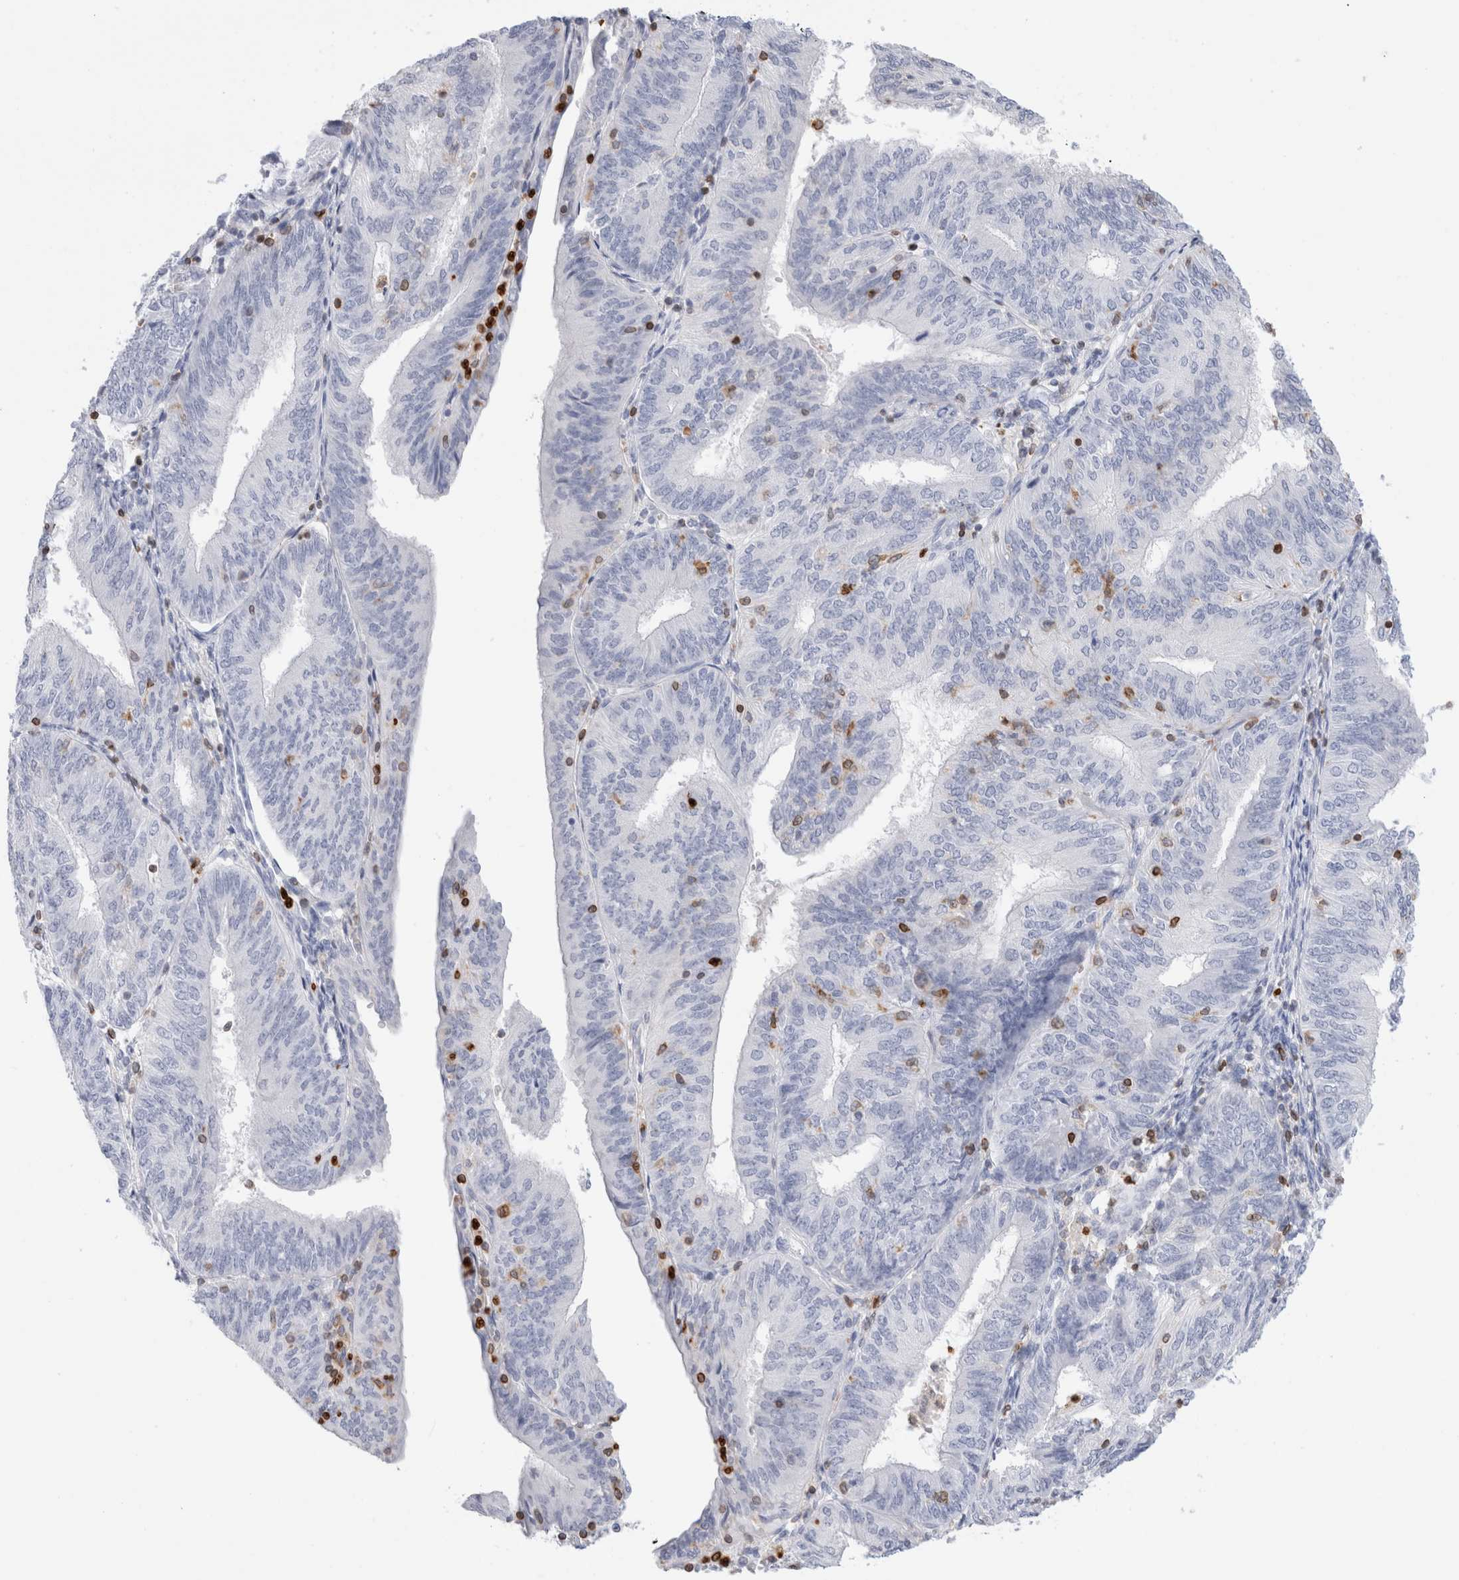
{"staining": {"intensity": "negative", "quantity": "none", "location": "none"}, "tissue": "endometrial cancer", "cell_type": "Tumor cells", "image_type": "cancer", "snomed": [{"axis": "morphology", "description": "Adenocarcinoma, NOS"}, {"axis": "topography", "description": "Endometrium"}], "caption": "A high-resolution photomicrograph shows IHC staining of endometrial cancer (adenocarcinoma), which demonstrates no significant staining in tumor cells.", "gene": "ALOX5AP", "patient": {"sex": "female", "age": 58}}